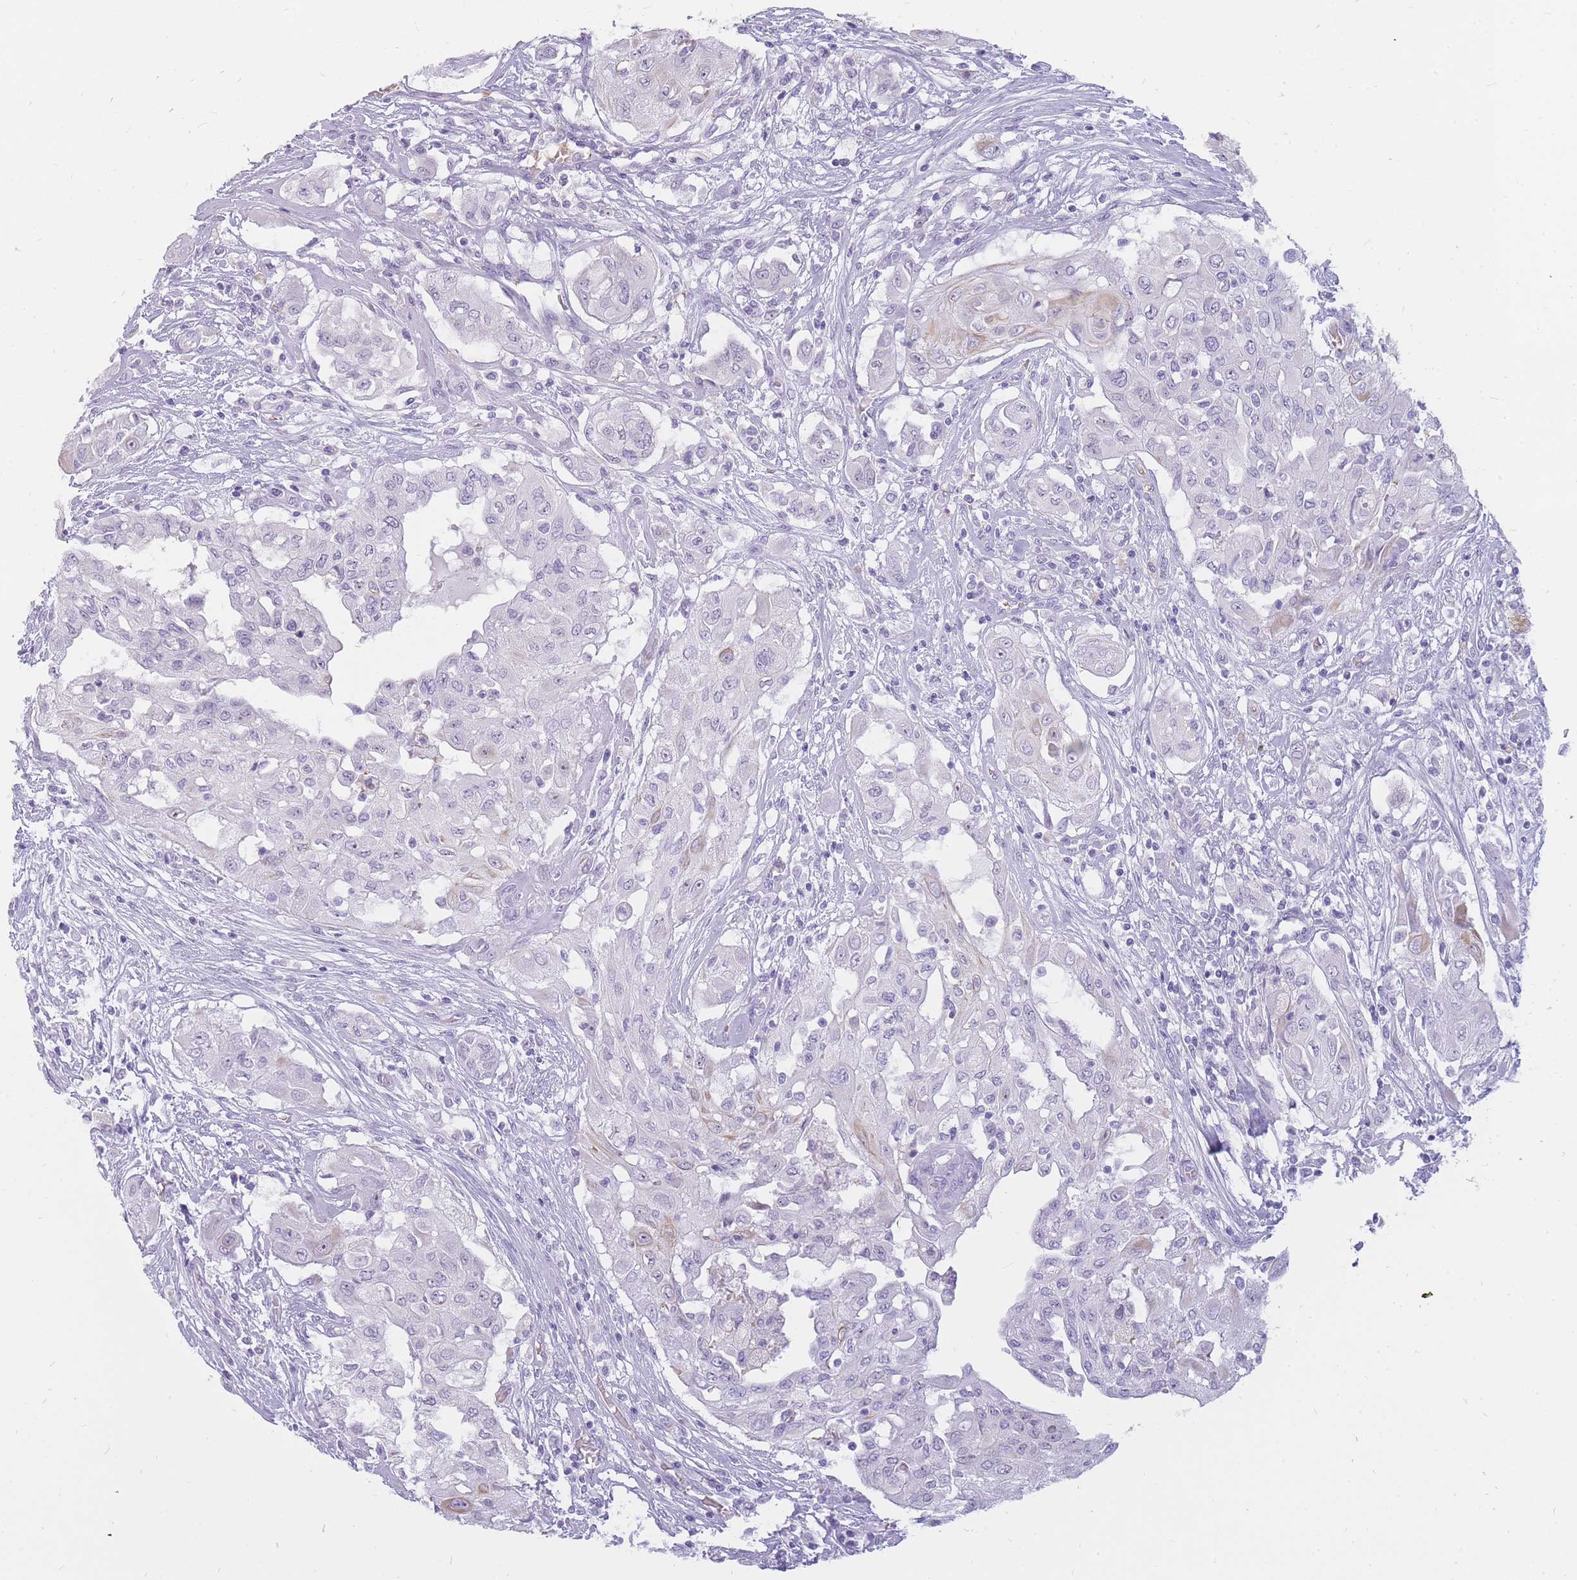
{"staining": {"intensity": "weak", "quantity": "<25%", "location": "cytoplasmic/membranous"}, "tissue": "thyroid cancer", "cell_type": "Tumor cells", "image_type": "cancer", "snomed": [{"axis": "morphology", "description": "Papillary adenocarcinoma, NOS"}, {"axis": "topography", "description": "Thyroid gland"}], "caption": "A histopathology image of human thyroid papillary adenocarcinoma is negative for staining in tumor cells. (DAB immunohistochemistry with hematoxylin counter stain).", "gene": "INS", "patient": {"sex": "female", "age": 59}}